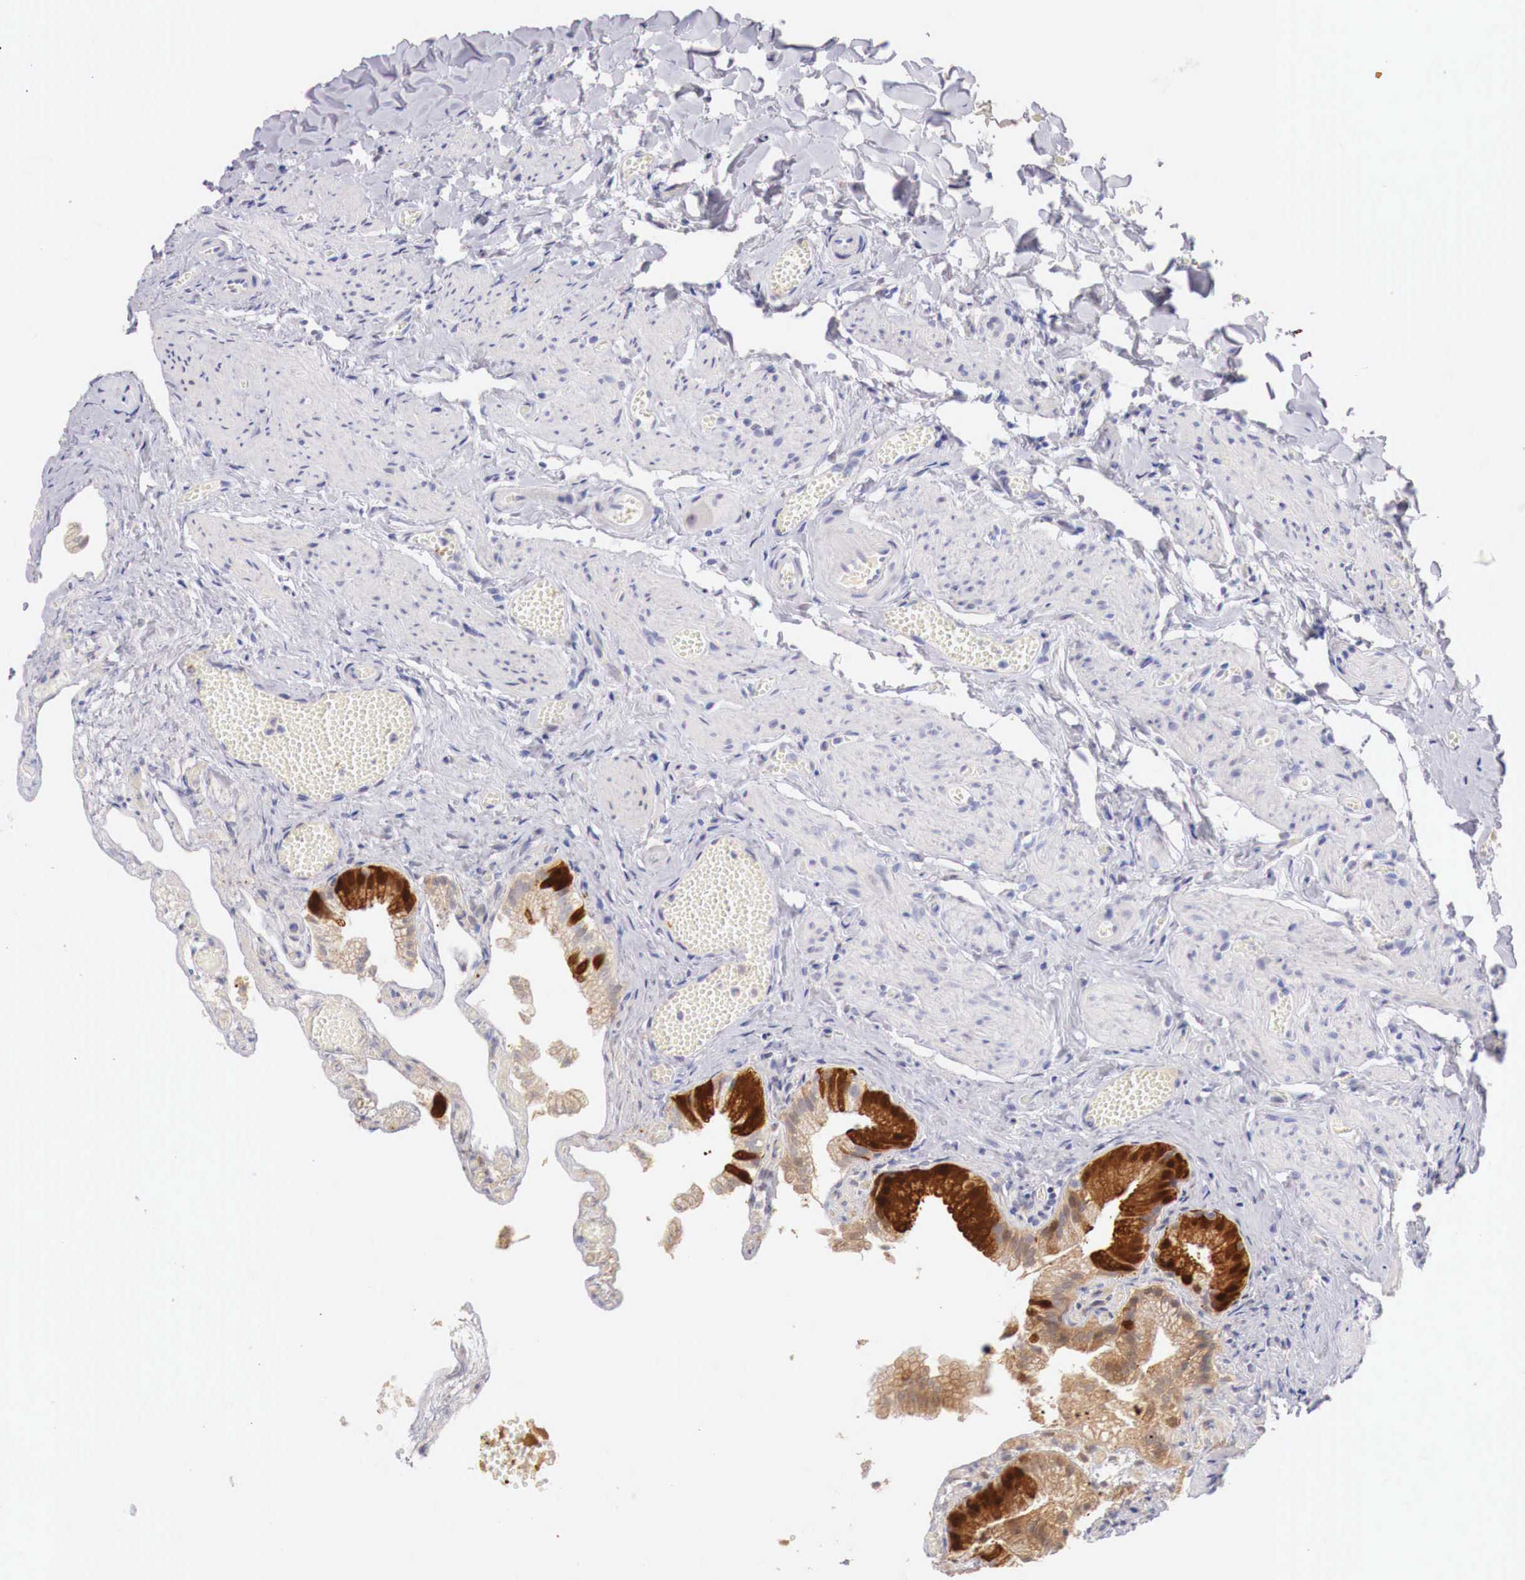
{"staining": {"intensity": "strong", "quantity": ">75%", "location": "cytoplasmic/membranous,nuclear"}, "tissue": "gallbladder", "cell_type": "Glandular cells", "image_type": "normal", "snomed": [{"axis": "morphology", "description": "Normal tissue, NOS"}, {"axis": "topography", "description": "Gallbladder"}], "caption": "A high-resolution micrograph shows immunohistochemistry (IHC) staining of unremarkable gallbladder, which reveals strong cytoplasmic/membranous,nuclear staining in approximately >75% of glandular cells.", "gene": "ITIH6", "patient": {"sex": "female", "age": 44}}